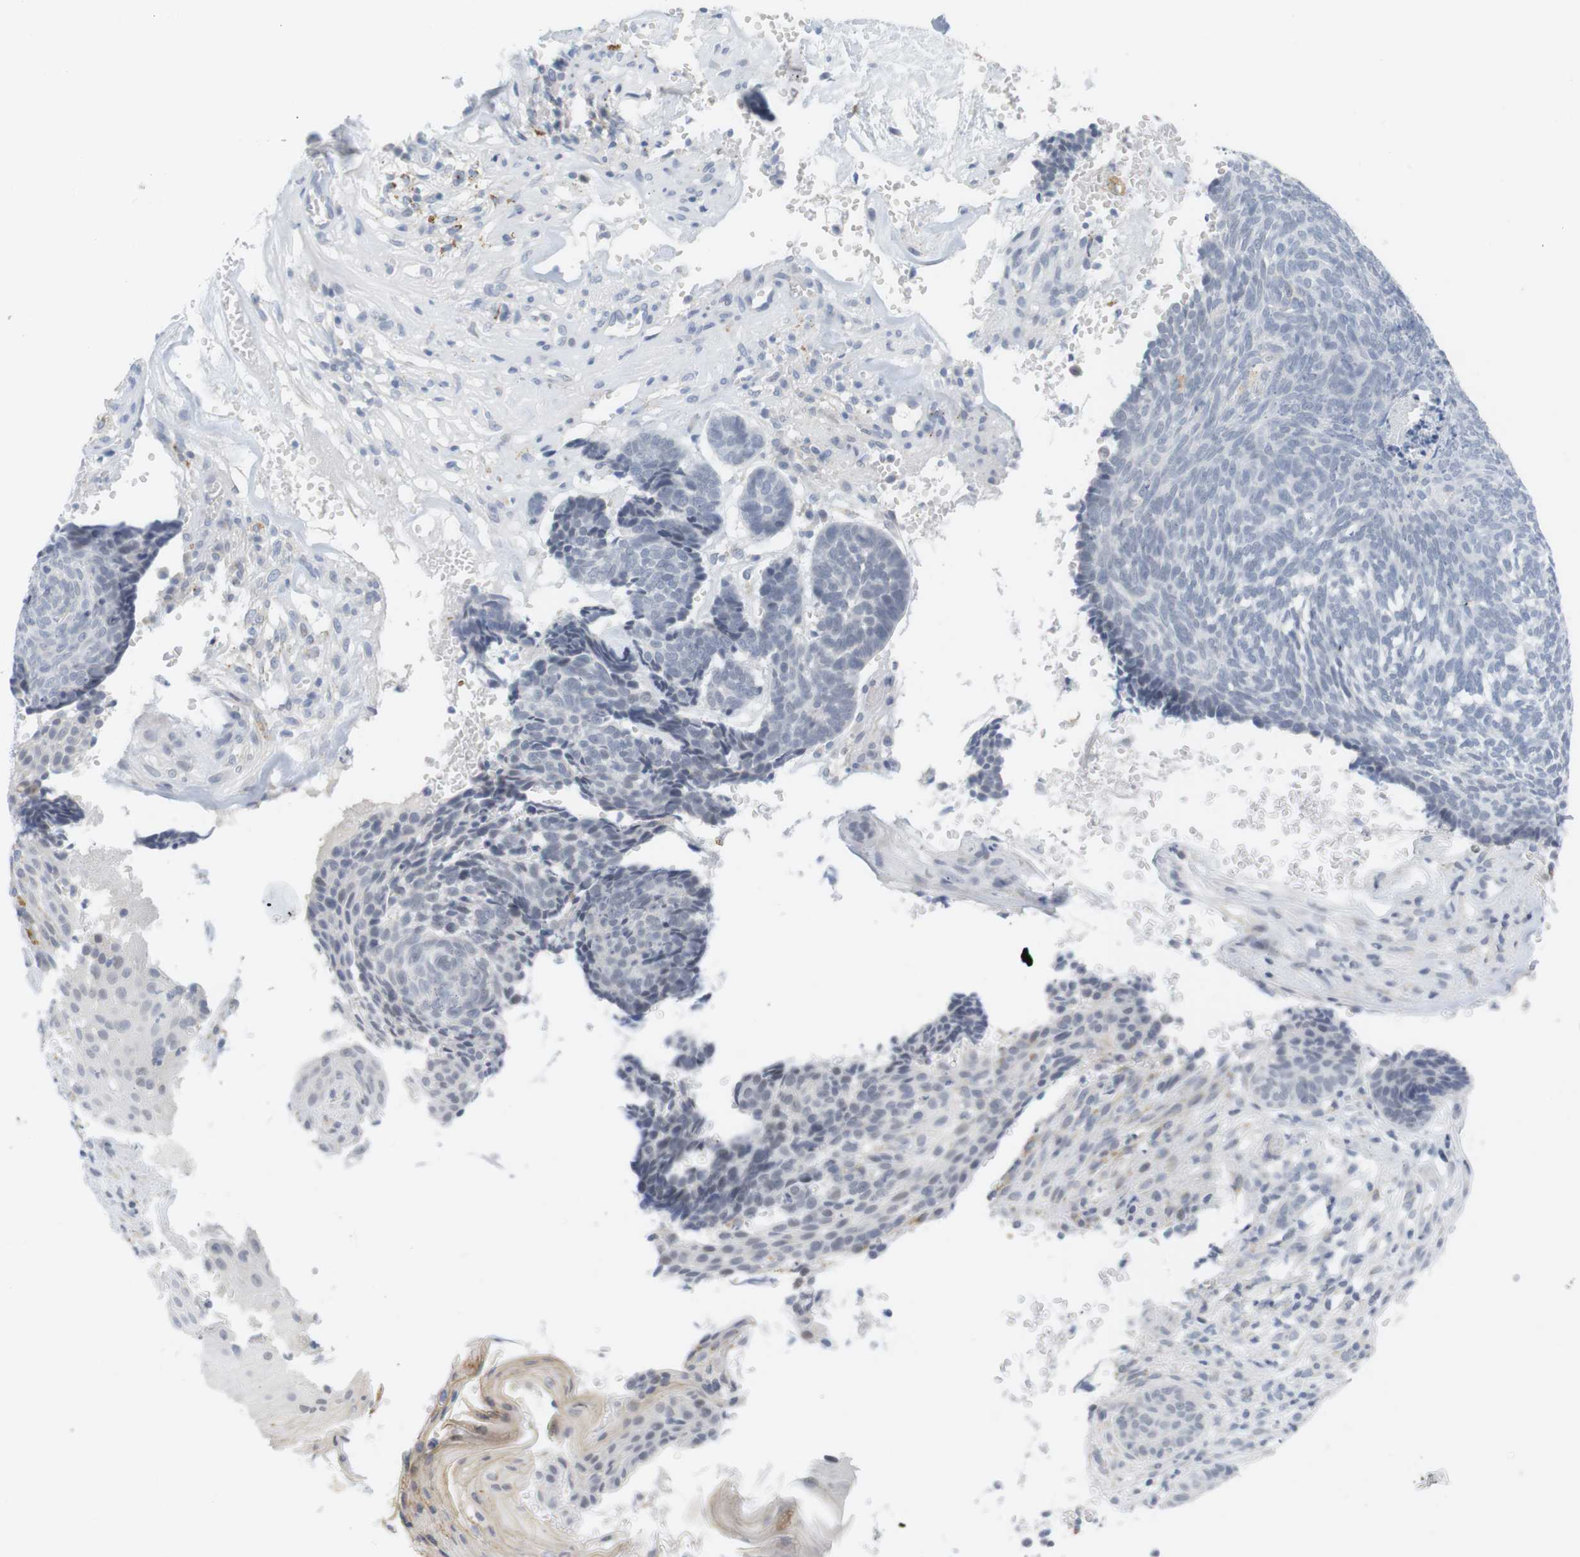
{"staining": {"intensity": "negative", "quantity": "none", "location": "none"}, "tissue": "skin cancer", "cell_type": "Tumor cells", "image_type": "cancer", "snomed": [{"axis": "morphology", "description": "Basal cell carcinoma"}, {"axis": "topography", "description": "Skin"}], "caption": "DAB (3,3'-diaminobenzidine) immunohistochemical staining of skin cancer (basal cell carcinoma) shows no significant staining in tumor cells.", "gene": "YIPF1", "patient": {"sex": "male", "age": 84}}